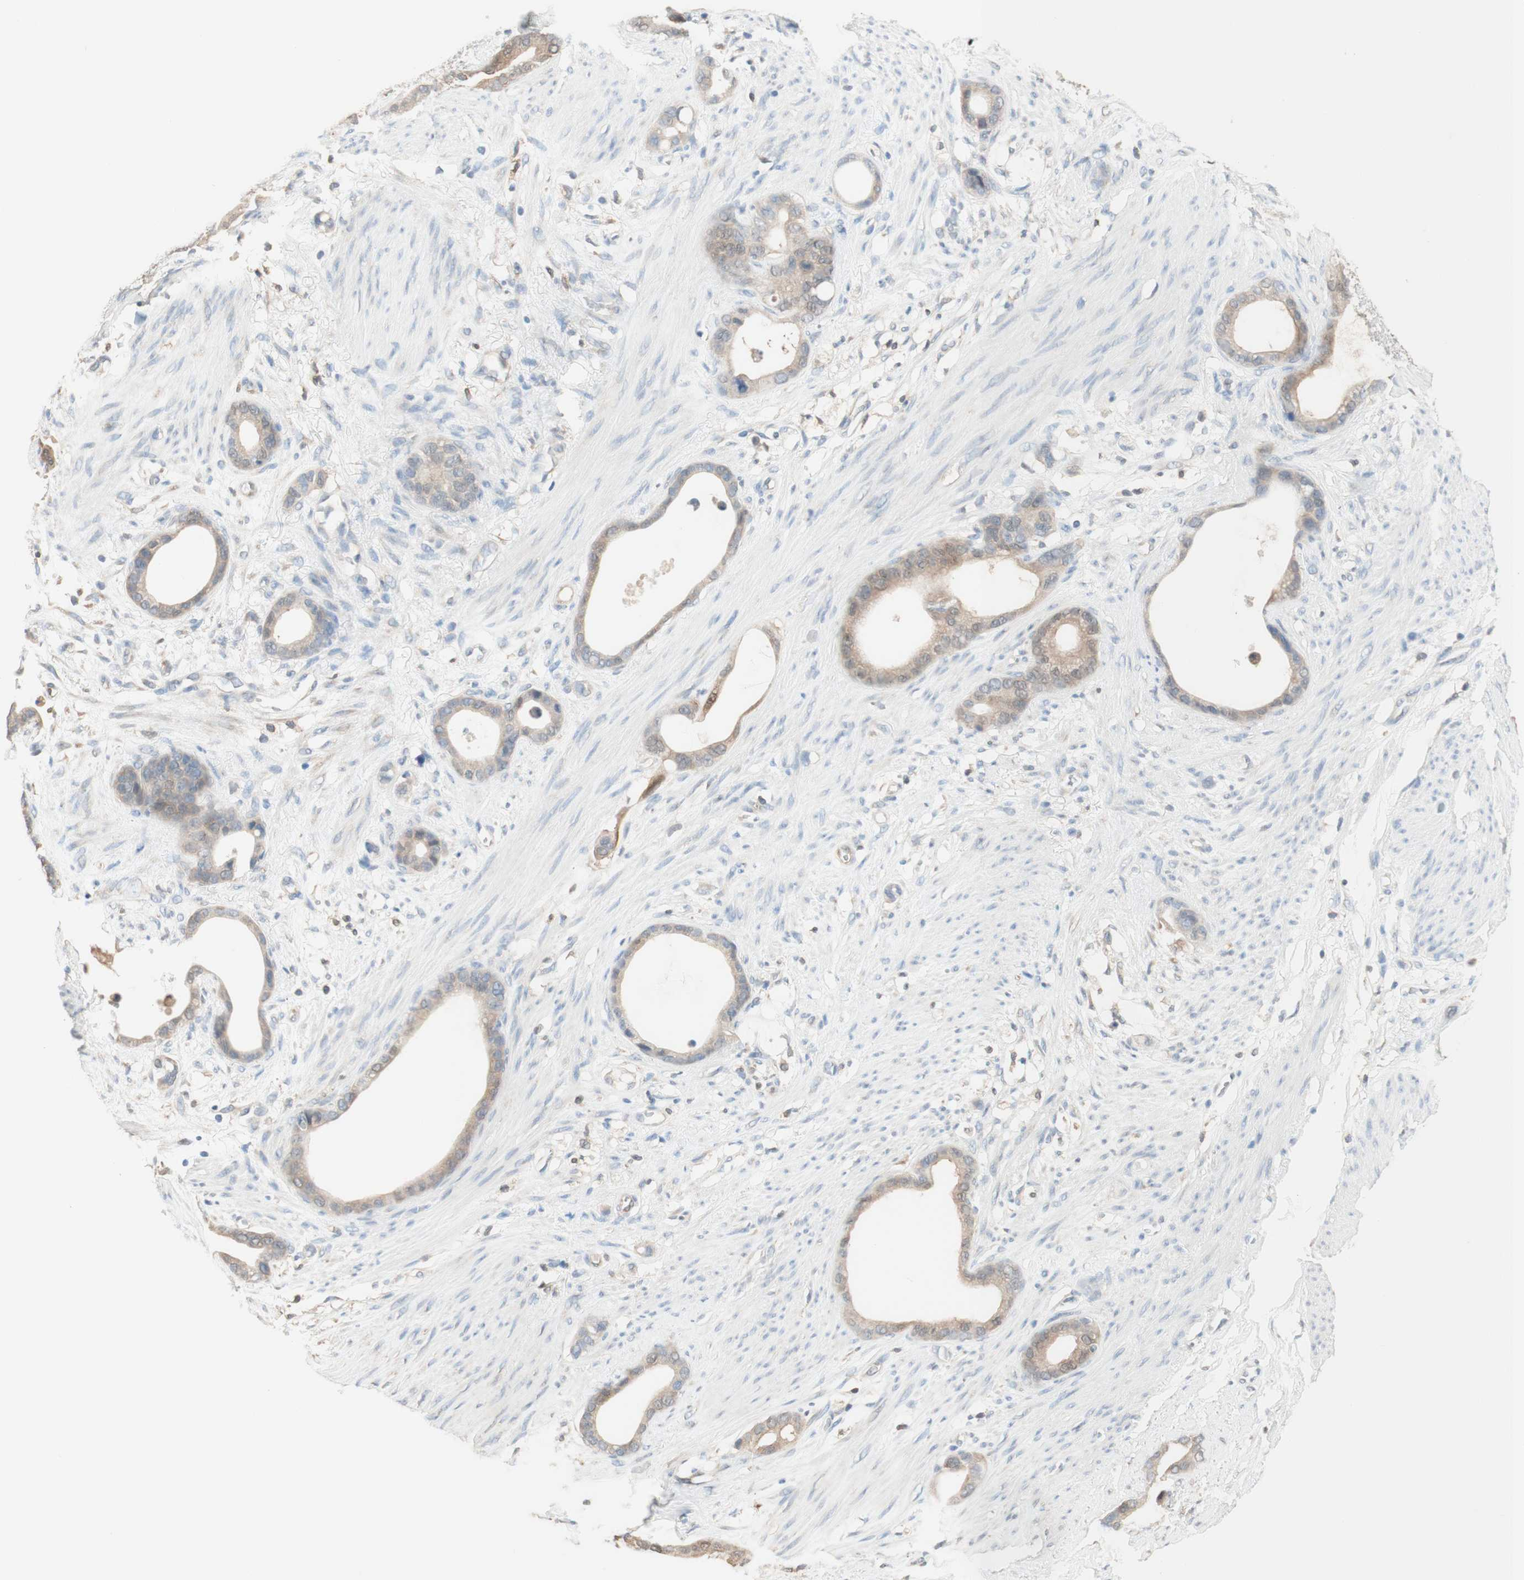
{"staining": {"intensity": "weak", "quantity": ">75%", "location": "cytoplasmic/membranous"}, "tissue": "stomach cancer", "cell_type": "Tumor cells", "image_type": "cancer", "snomed": [{"axis": "morphology", "description": "Adenocarcinoma, NOS"}, {"axis": "topography", "description": "Stomach"}], "caption": "Stomach adenocarcinoma stained for a protein (brown) demonstrates weak cytoplasmic/membranous positive positivity in about >75% of tumor cells.", "gene": "COMT", "patient": {"sex": "female", "age": 75}}